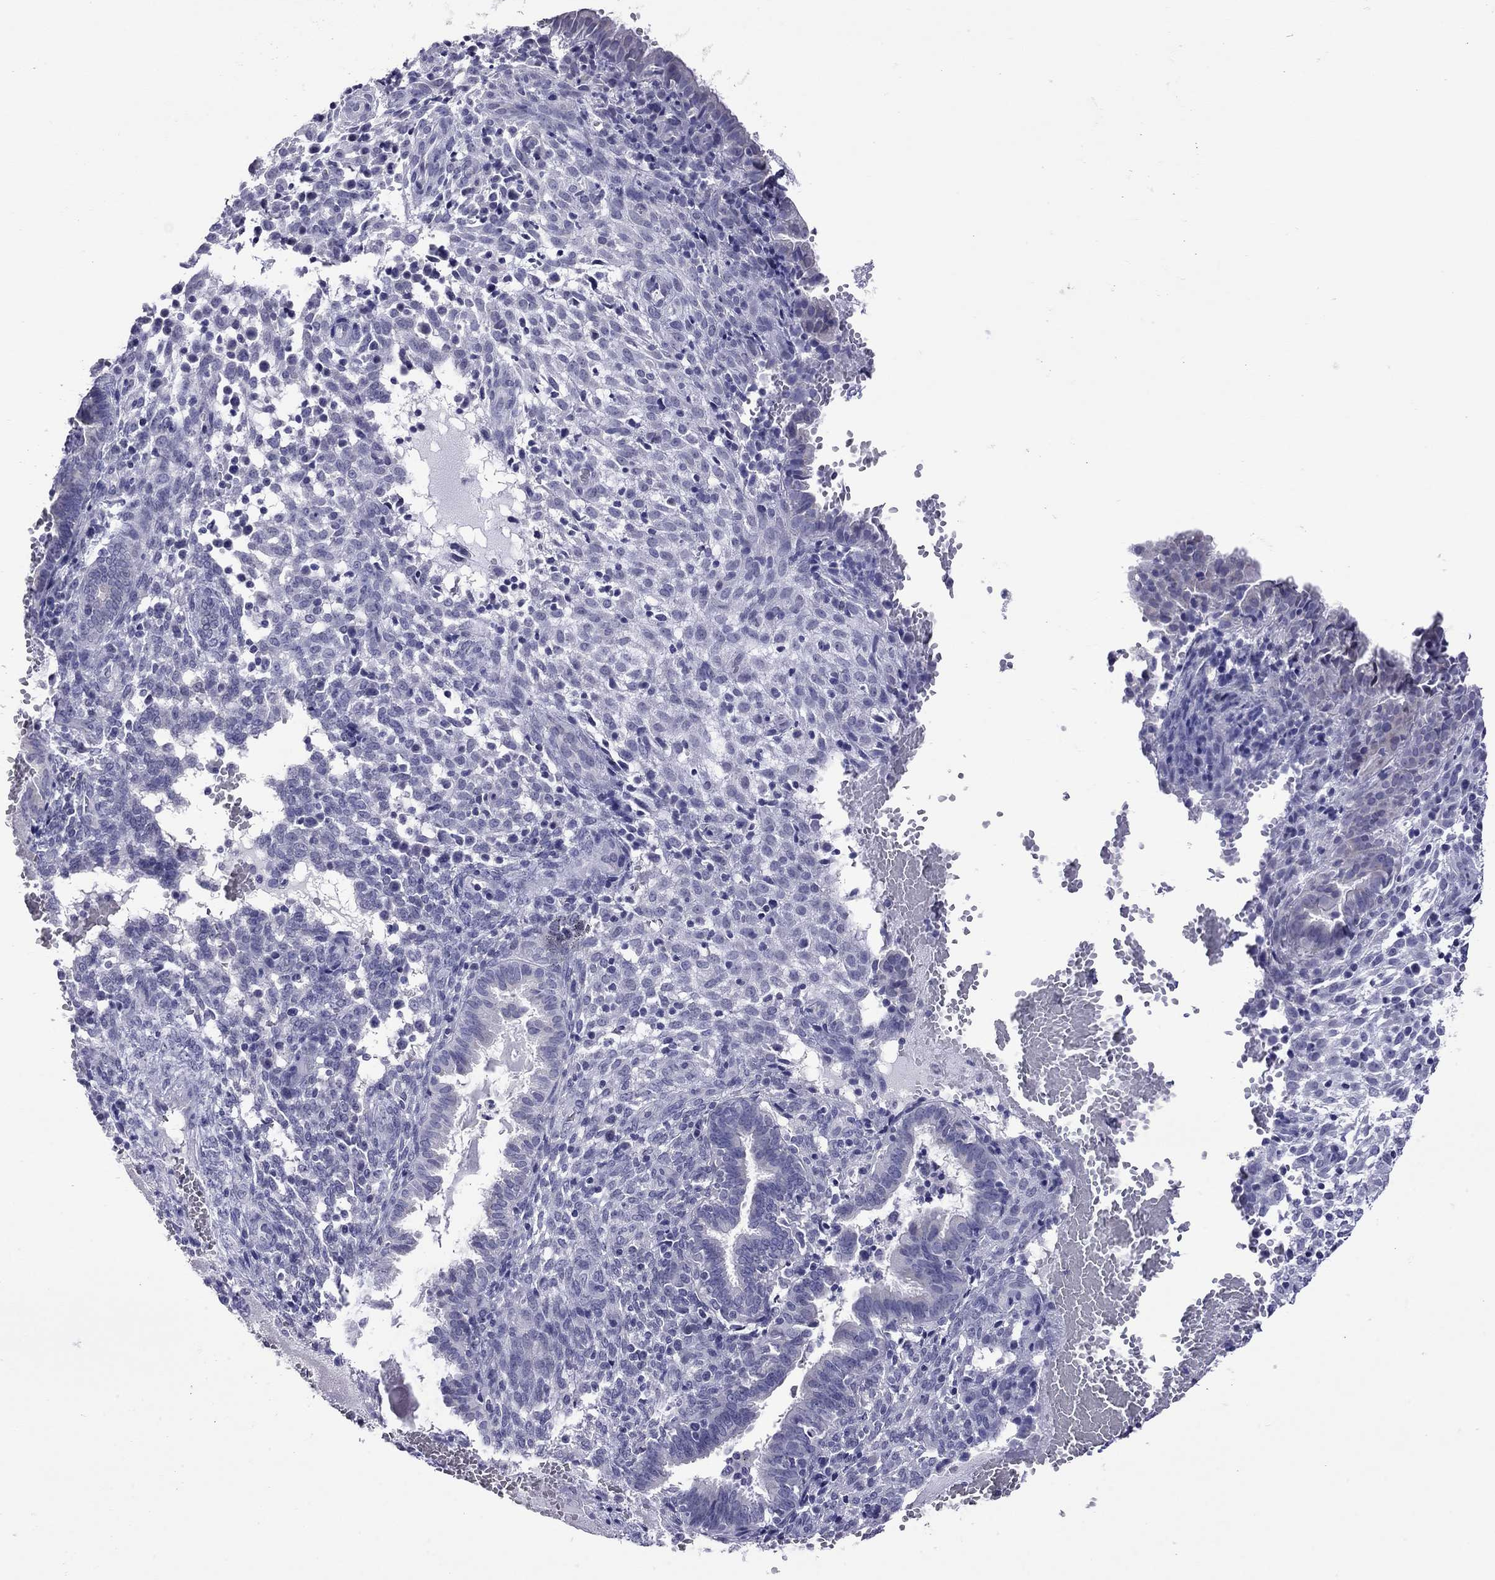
{"staining": {"intensity": "negative", "quantity": "none", "location": "none"}, "tissue": "endometrium", "cell_type": "Cells in endometrial stroma", "image_type": "normal", "snomed": [{"axis": "morphology", "description": "Normal tissue, NOS"}, {"axis": "topography", "description": "Endometrium"}], "caption": "An immunohistochemistry image of unremarkable endometrium is shown. There is no staining in cells in endometrial stroma of endometrium. The staining is performed using DAB (3,3'-diaminobenzidine) brown chromogen with nuclei counter-stained in using hematoxylin.", "gene": "ARMC12", "patient": {"sex": "female", "age": 42}}